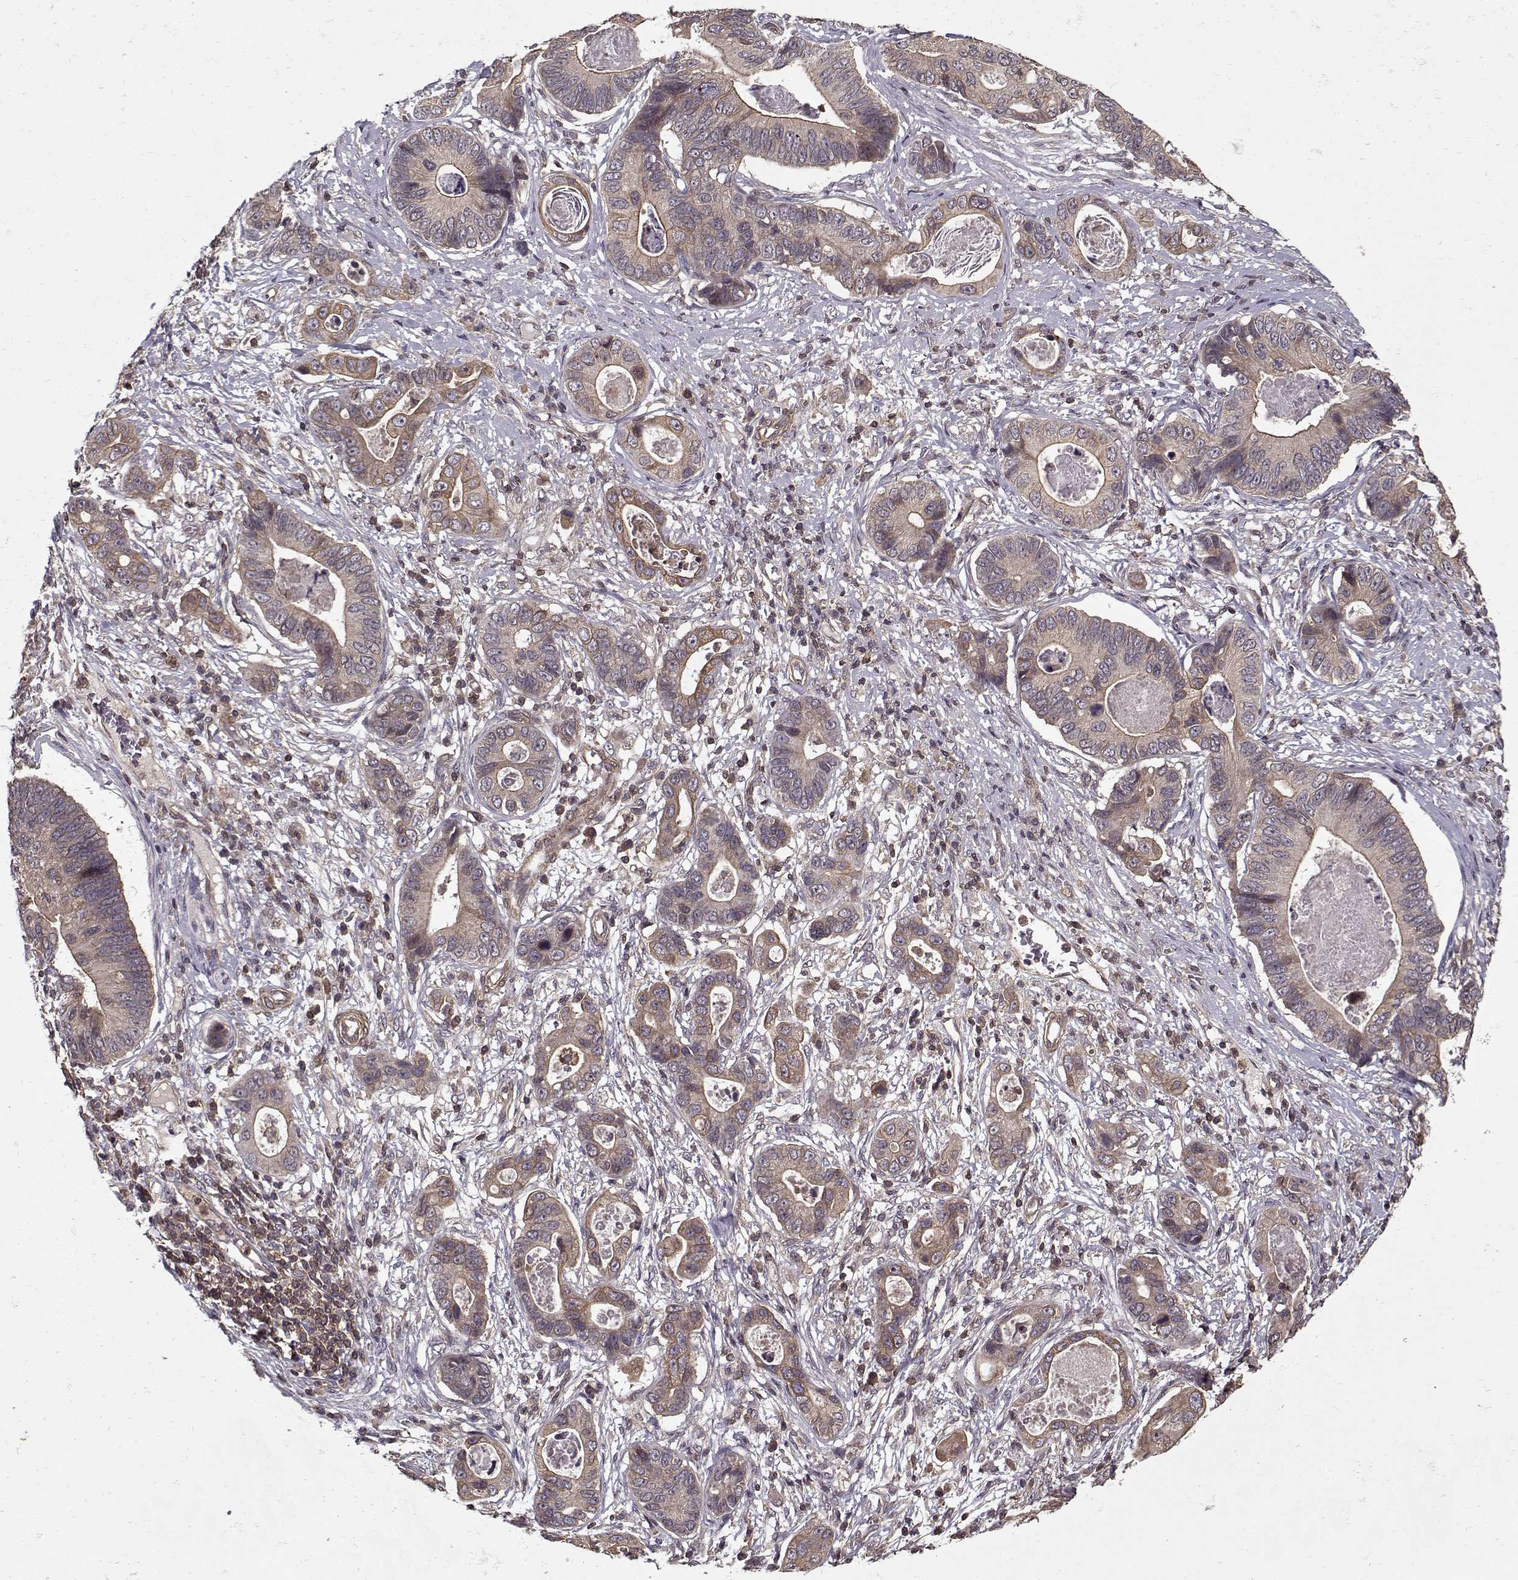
{"staining": {"intensity": "strong", "quantity": "<25%", "location": "cytoplasmic/membranous"}, "tissue": "stomach cancer", "cell_type": "Tumor cells", "image_type": "cancer", "snomed": [{"axis": "morphology", "description": "Adenocarcinoma, NOS"}, {"axis": "topography", "description": "Stomach"}], "caption": "Stomach cancer (adenocarcinoma) was stained to show a protein in brown. There is medium levels of strong cytoplasmic/membranous positivity in about <25% of tumor cells.", "gene": "PPP1R12A", "patient": {"sex": "male", "age": 84}}